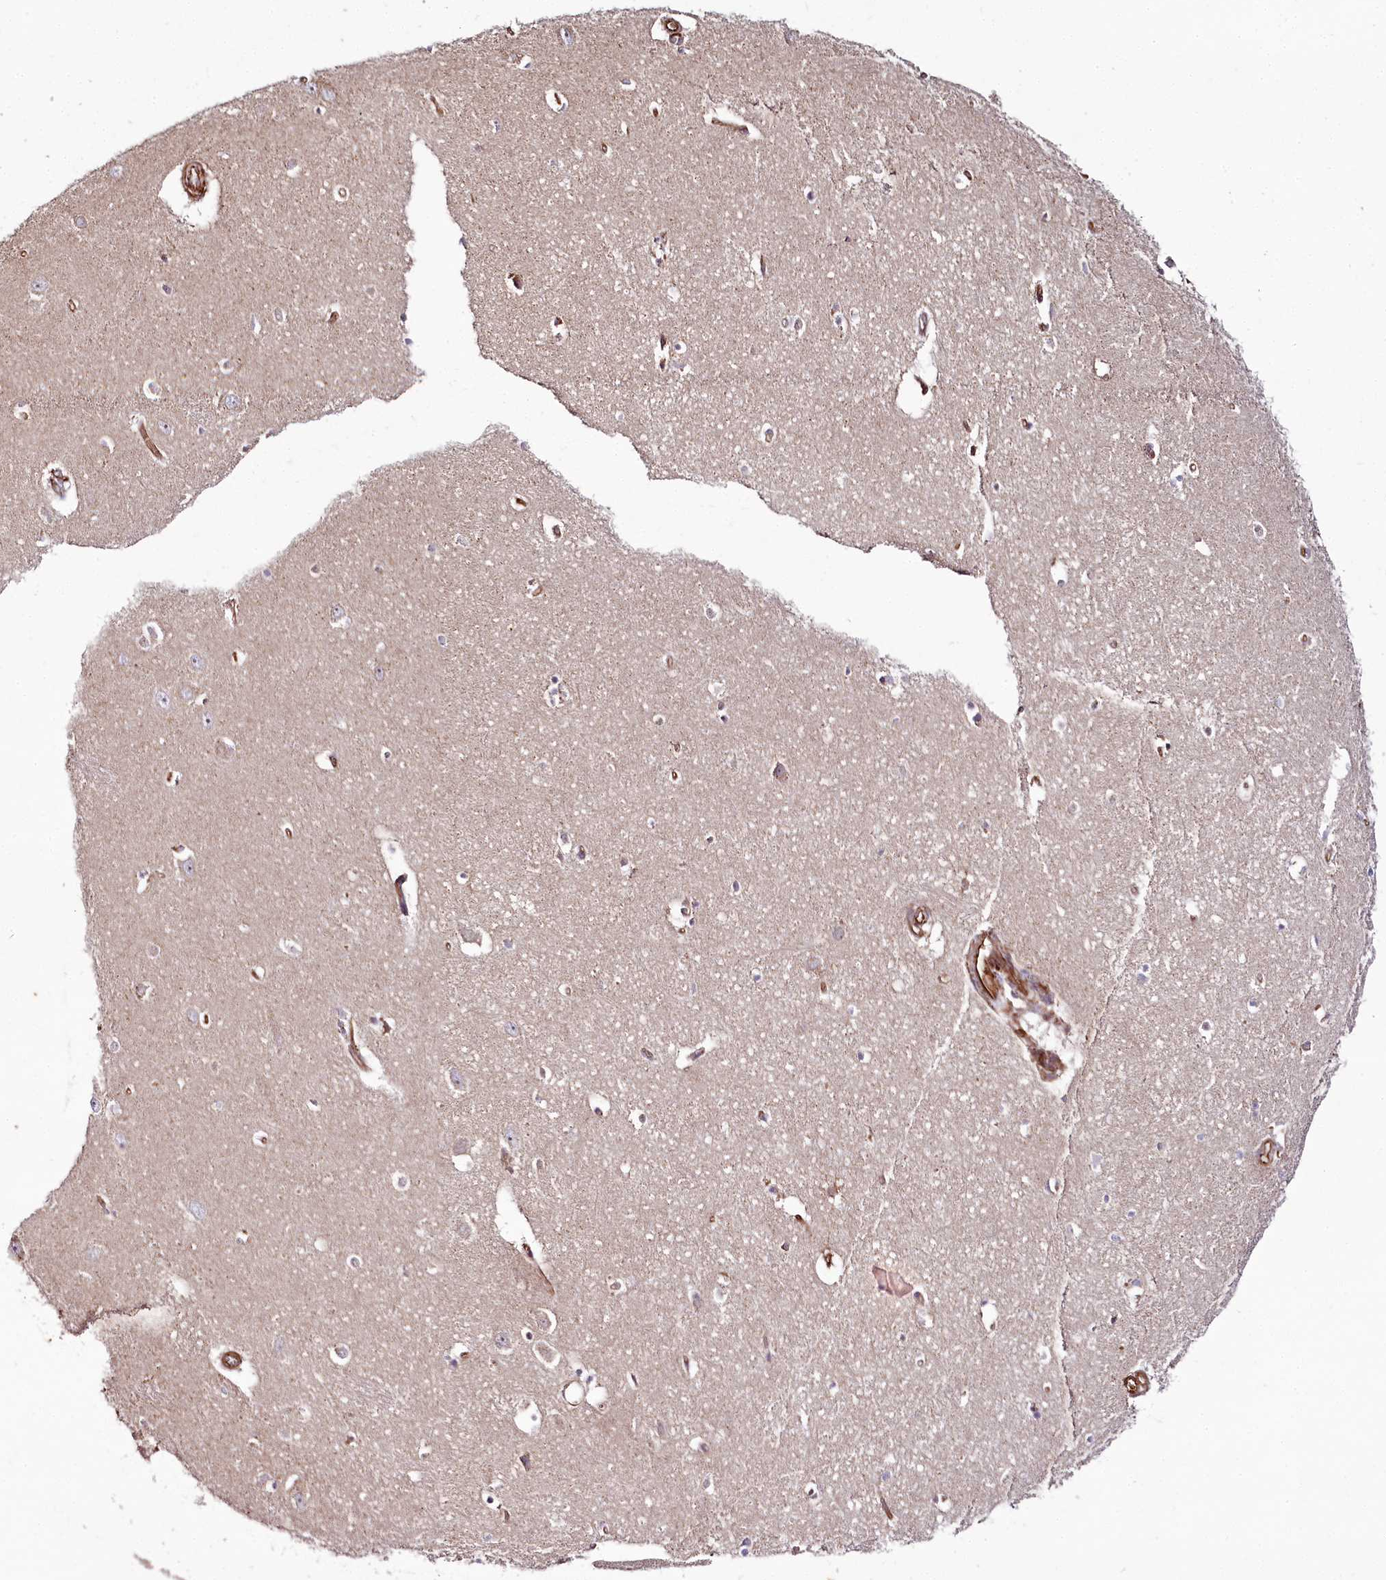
{"staining": {"intensity": "negative", "quantity": "none", "location": "none"}, "tissue": "hippocampus", "cell_type": "Glial cells", "image_type": "normal", "snomed": [{"axis": "morphology", "description": "Normal tissue, NOS"}, {"axis": "topography", "description": "Hippocampus"}], "caption": "IHC histopathology image of normal human hippocampus stained for a protein (brown), which reveals no staining in glial cells.", "gene": "THUMPD3", "patient": {"sex": "female", "age": 64}}